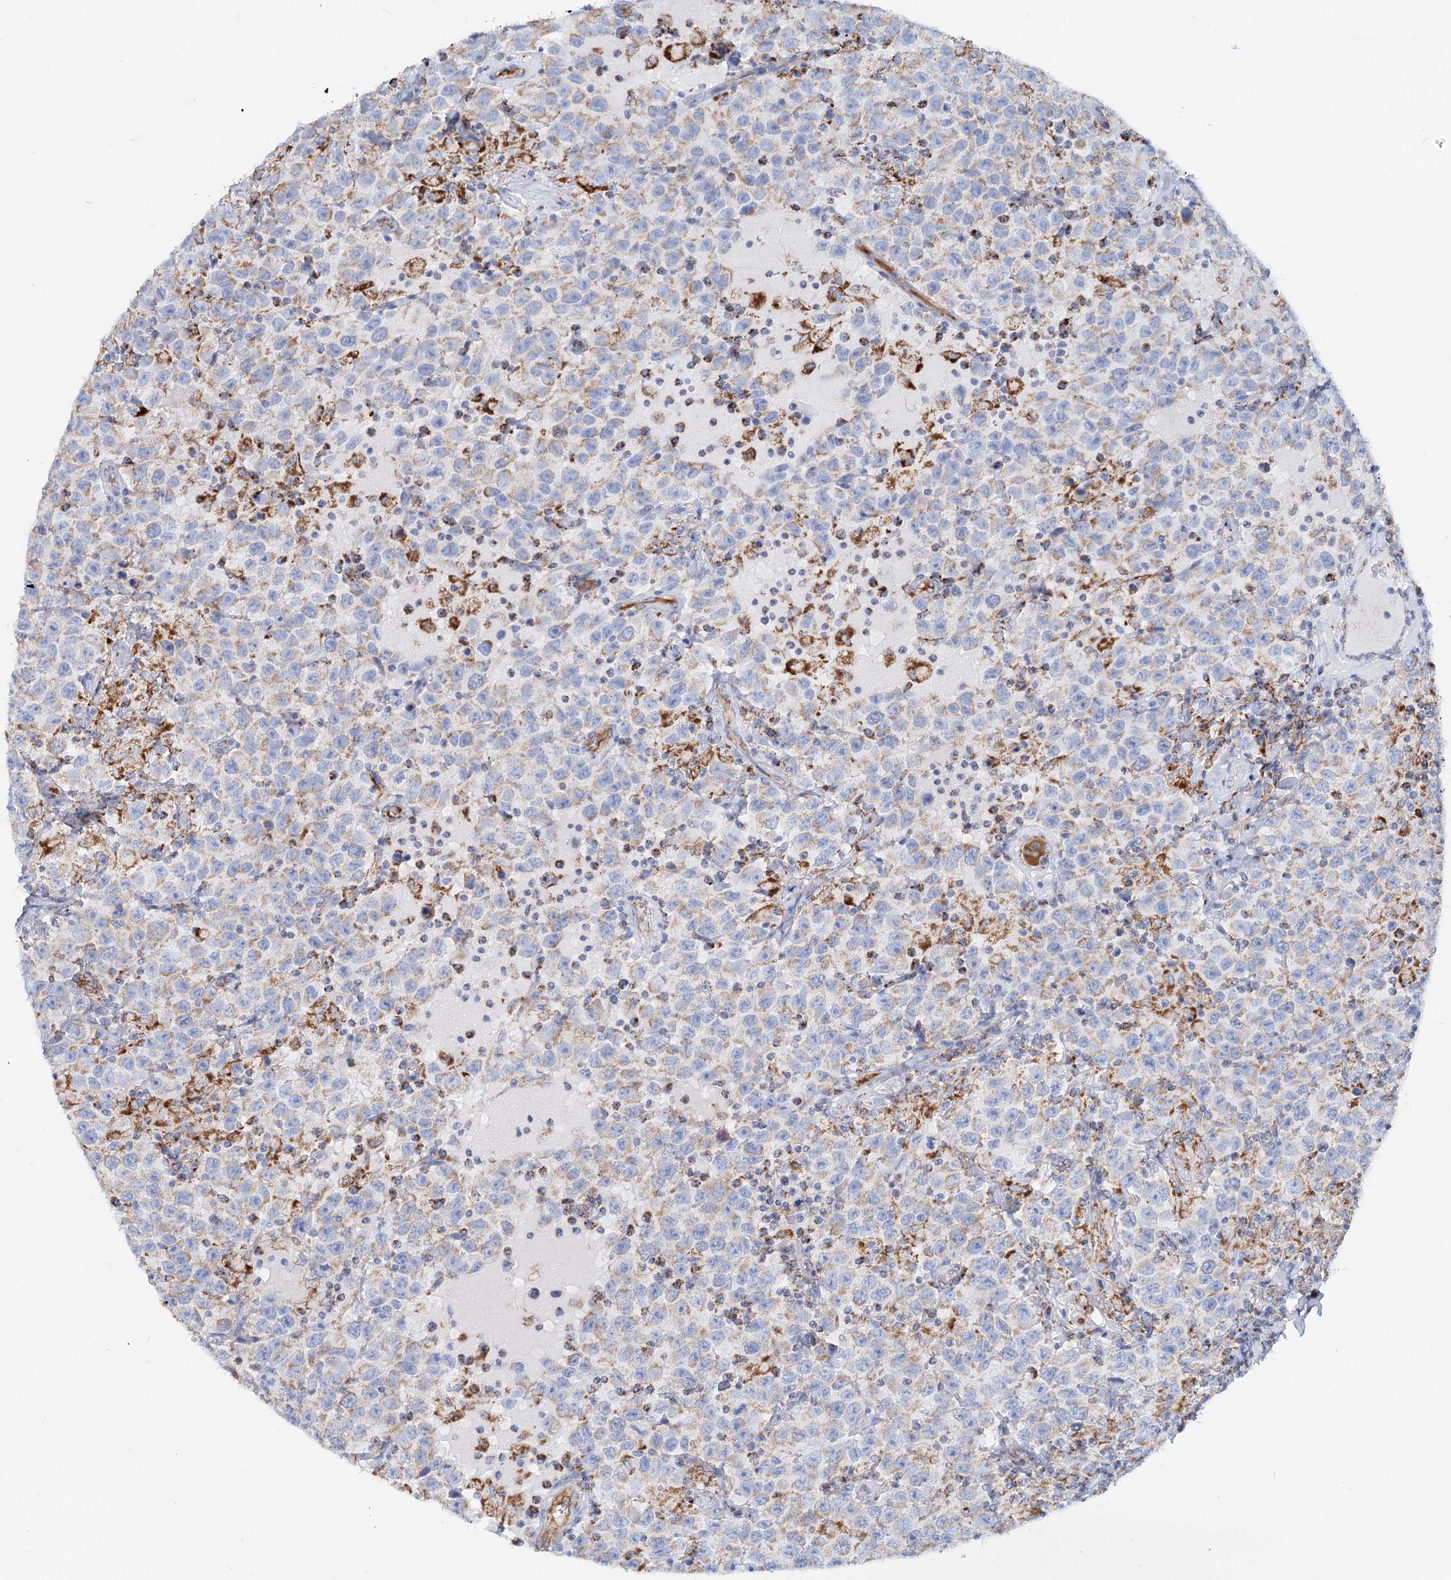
{"staining": {"intensity": "moderate", "quantity": "25%-75%", "location": "cytoplasmic/membranous"}, "tissue": "testis cancer", "cell_type": "Tumor cells", "image_type": "cancer", "snomed": [{"axis": "morphology", "description": "Seminoma, NOS"}, {"axis": "topography", "description": "Testis"}], "caption": "The immunohistochemical stain shows moderate cytoplasmic/membranous positivity in tumor cells of testis seminoma tissue.", "gene": "MCCC2", "patient": {"sex": "male", "age": 41}}